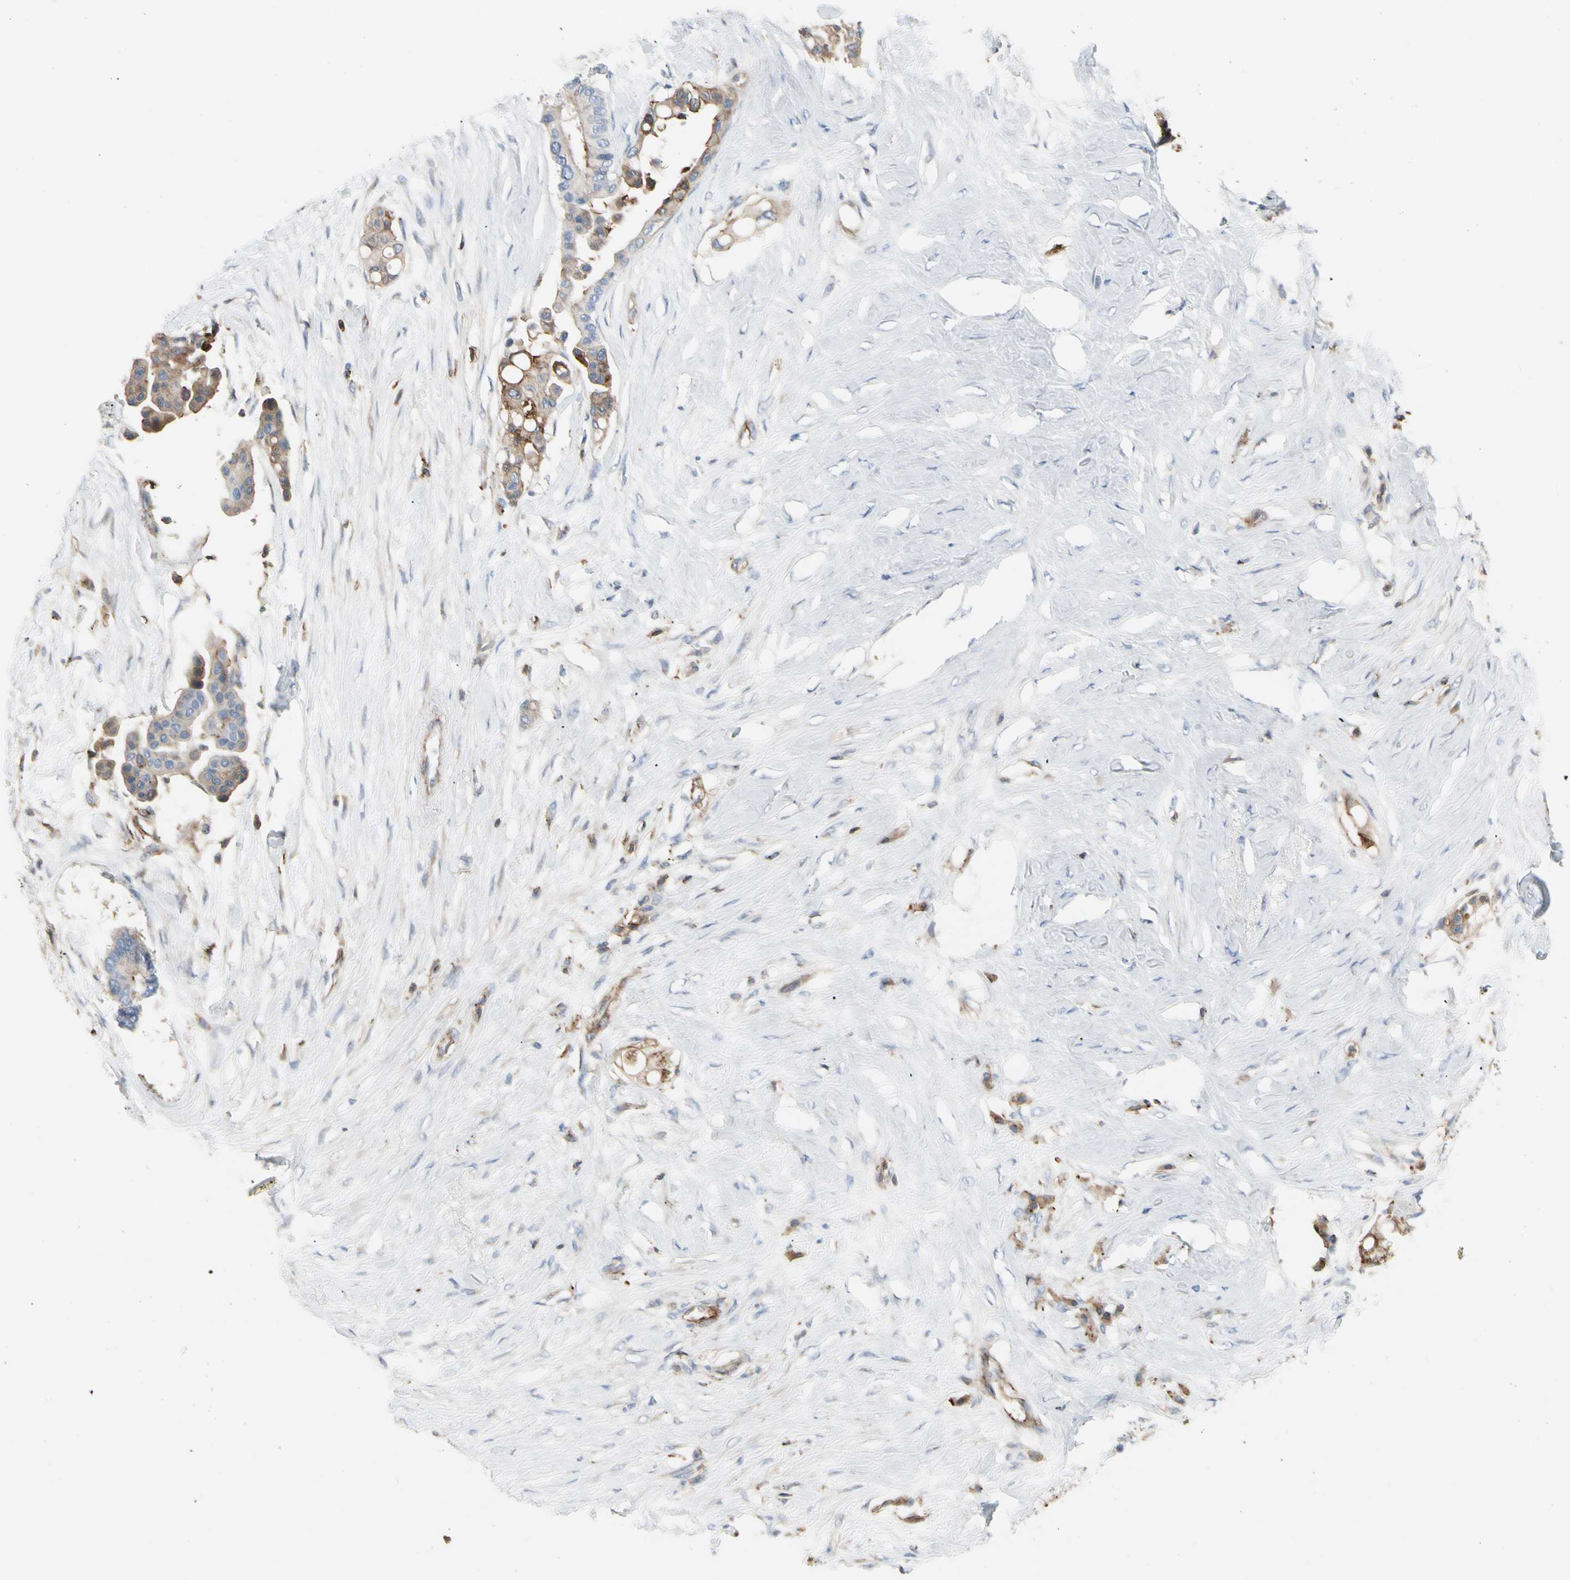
{"staining": {"intensity": "moderate", "quantity": "25%-75%", "location": "cytoplasmic/membranous"}, "tissue": "colorectal cancer", "cell_type": "Tumor cells", "image_type": "cancer", "snomed": [{"axis": "morphology", "description": "Normal tissue, NOS"}, {"axis": "morphology", "description": "Adenocarcinoma, NOS"}, {"axis": "topography", "description": "Colon"}], "caption": "Immunohistochemical staining of human colorectal cancer displays medium levels of moderate cytoplasmic/membranous expression in about 25%-75% of tumor cells. The staining was performed using DAB, with brown indicating positive protein expression. Nuclei are stained blue with hematoxylin.", "gene": "CLEC2B", "patient": {"sex": "male", "age": 82}}